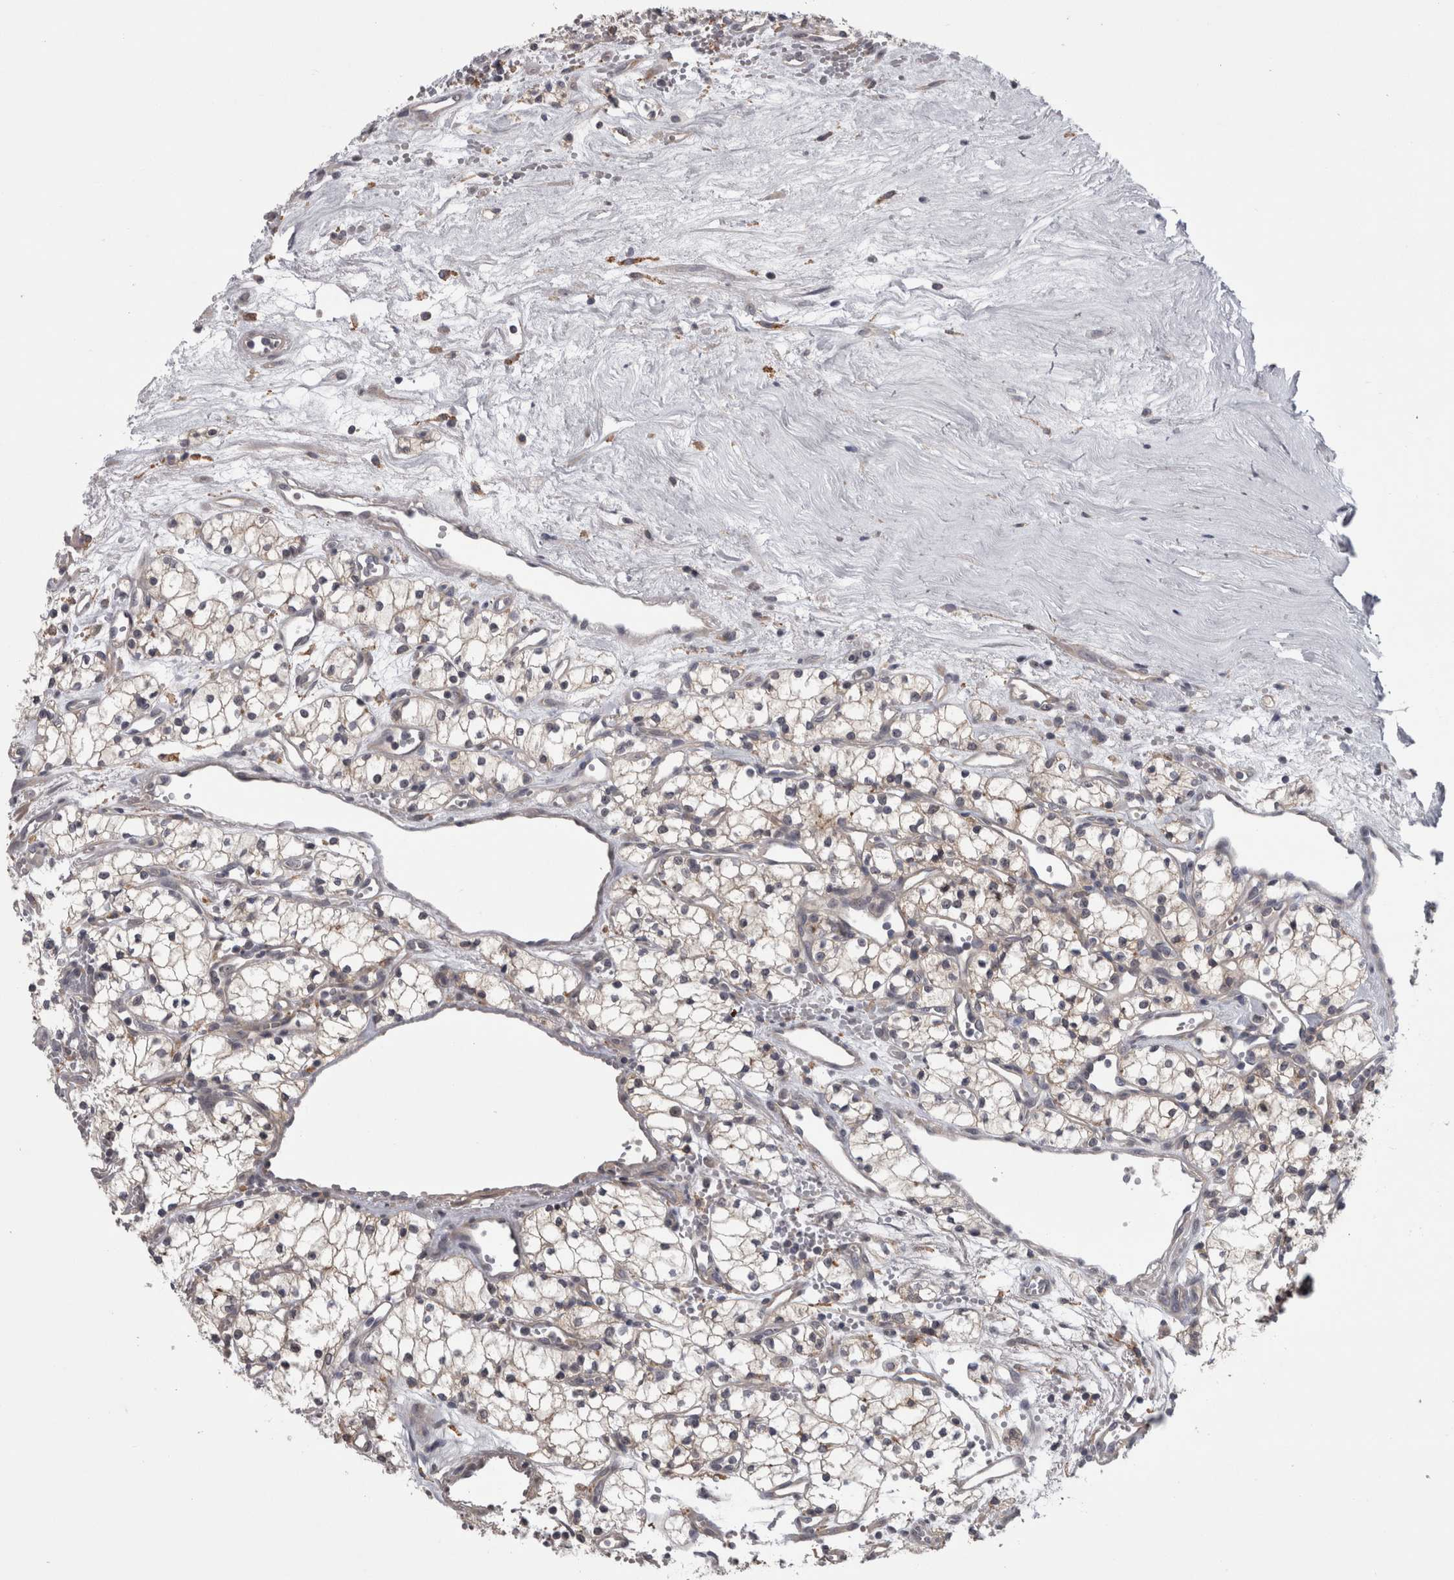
{"staining": {"intensity": "negative", "quantity": "none", "location": "none"}, "tissue": "renal cancer", "cell_type": "Tumor cells", "image_type": "cancer", "snomed": [{"axis": "morphology", "description": "Adenocarcinoma, NOS"}, {"axis": "topography", "description": "Kidney"}], "caption": "The immunohistochemistry photomicrograph has no significant staining in tumor cells of renal cancer tissue.", "gene": "PRKCI", "patient": {"sex": "male", "age": 59}}